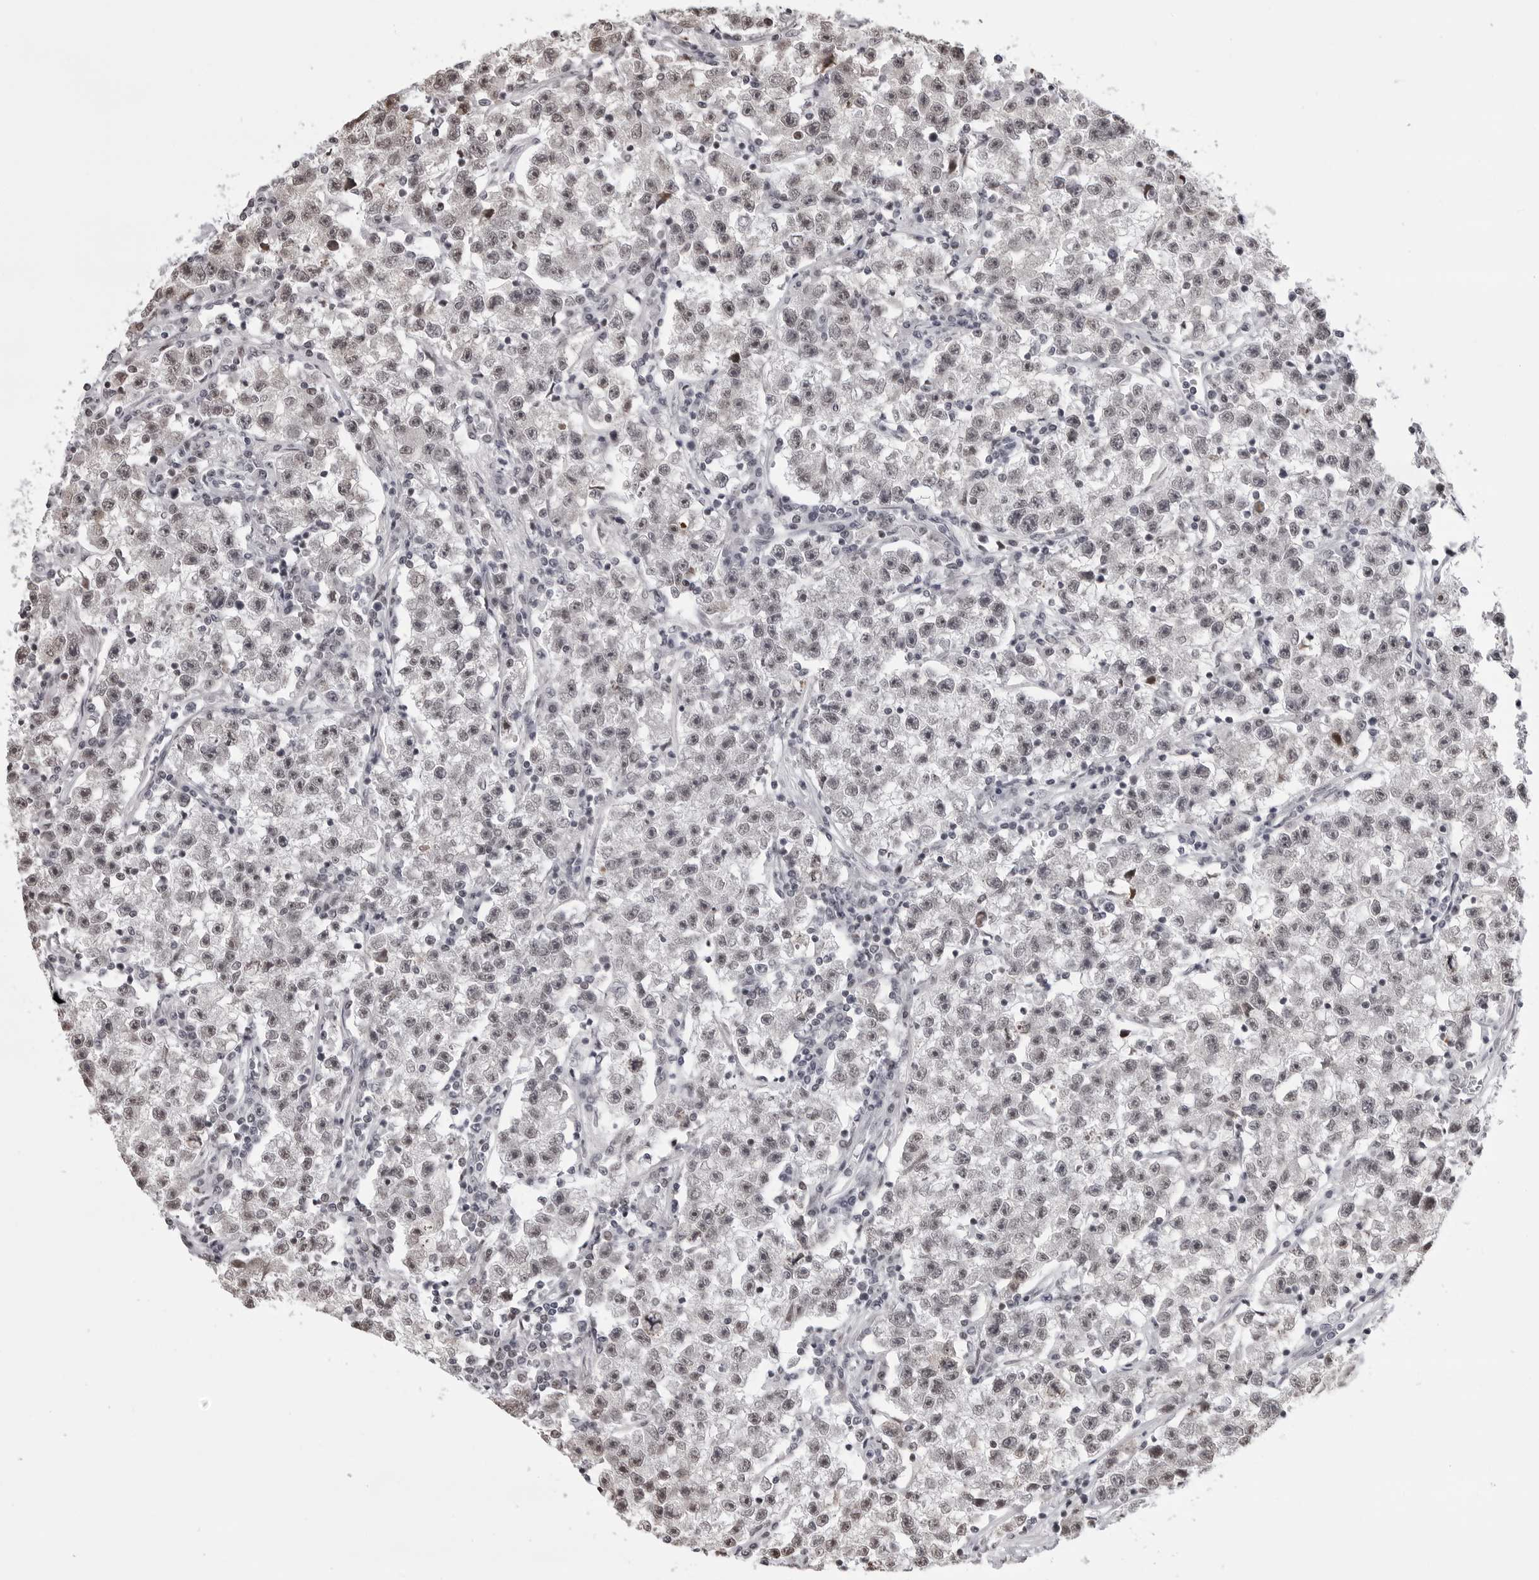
{"staining": {"intensity": "negative", "quantity": "none", "location": "none"}, "tissue": "testis cancer", "cell_type": "Tumor cells", "image_type": "cancer", "snomed": [{"axis": "morphology", "description": "Seminoma, NOS"}, {"axis": "topography", "description": "Testis"}], "caption": "Tumor cells are negative for protein expression in human seminoma (testis). (DAB immunohistochemistry with hematoxylin counter stain).", "gene": "PHF3", "patient": {"sex": "male", "age": 22}}